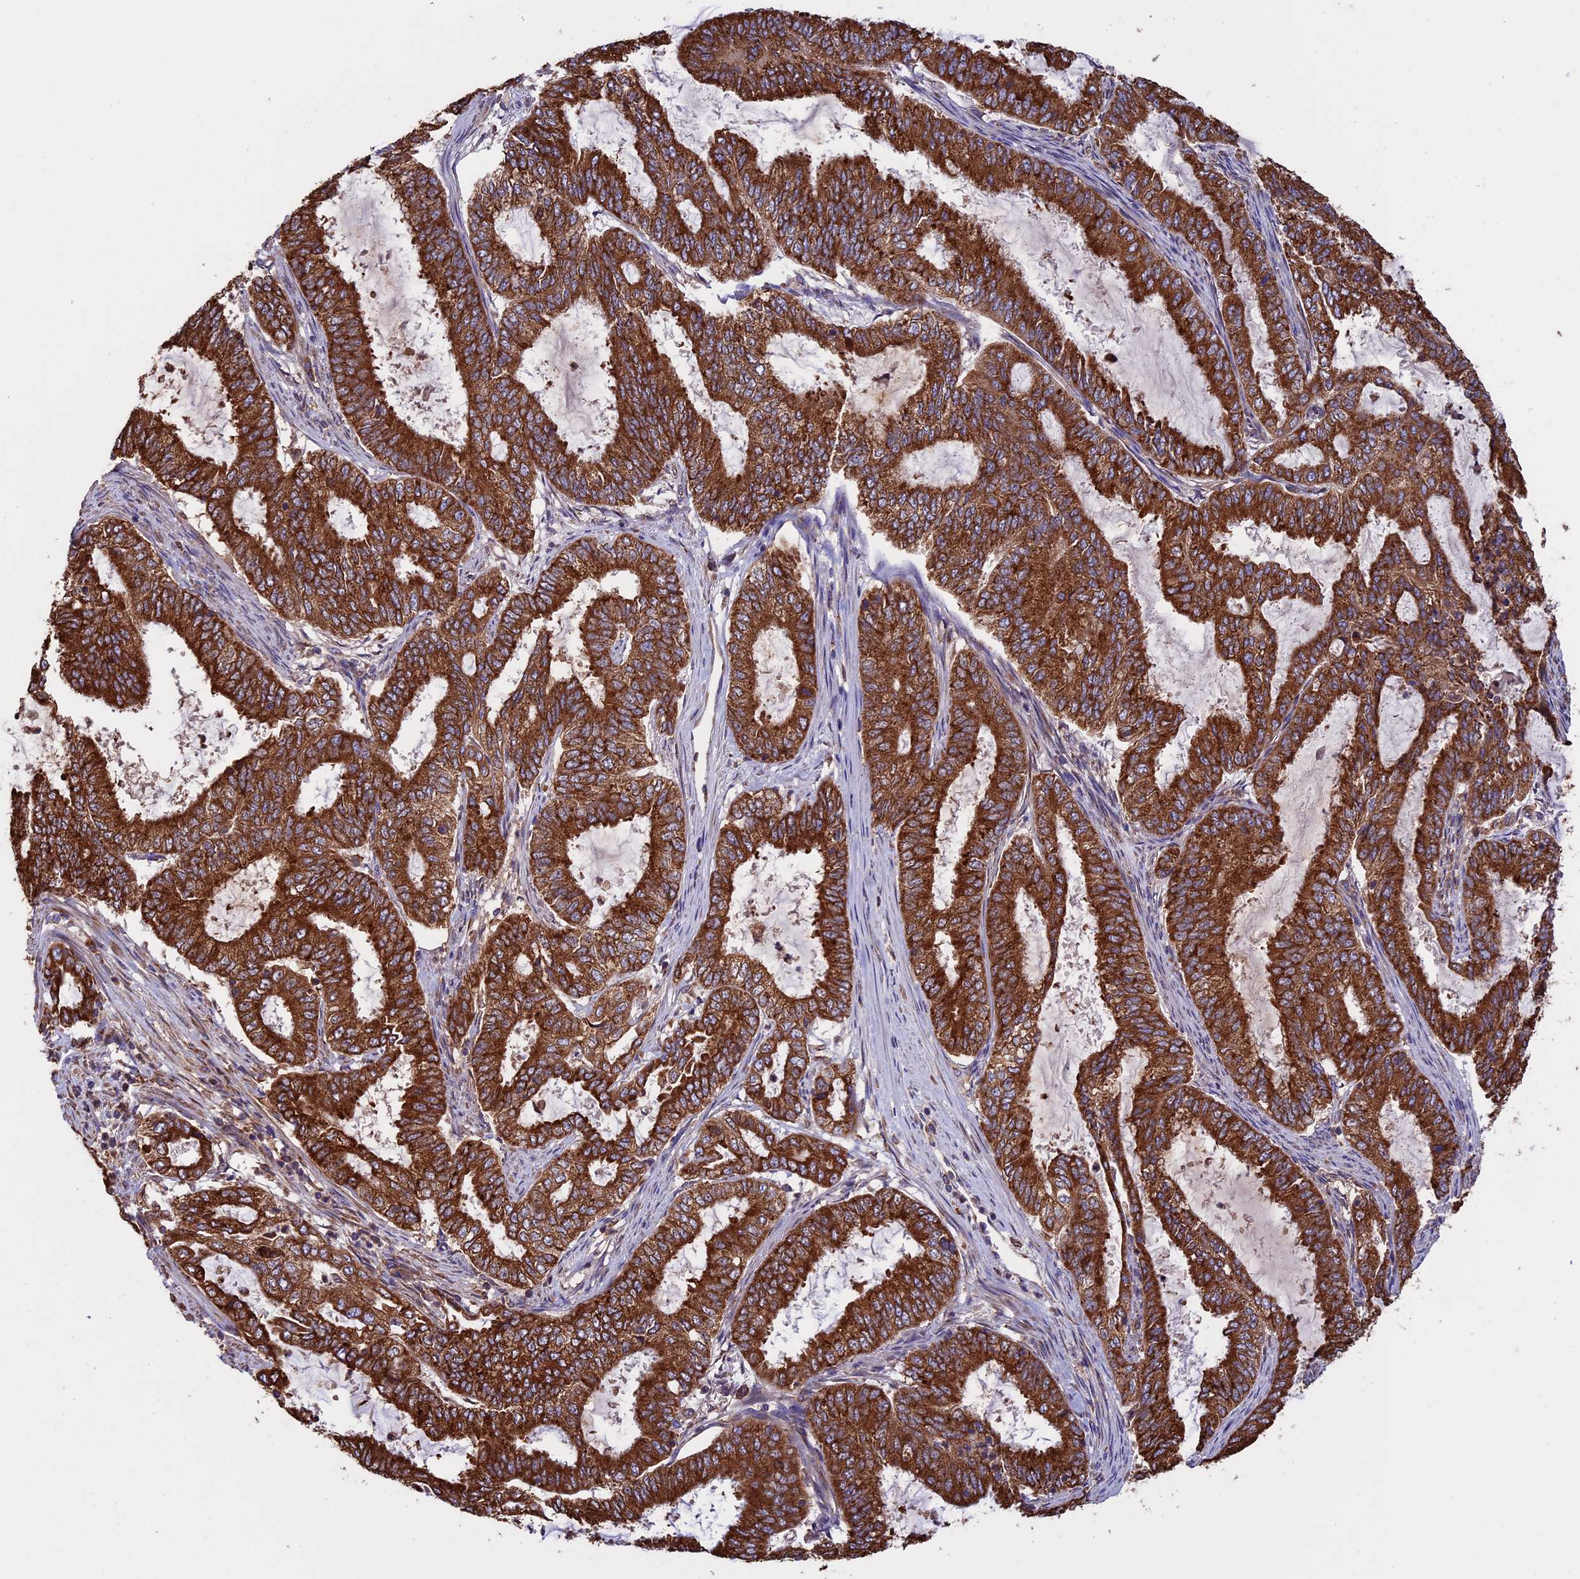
{"staining": {"intensity": "strong", "quantity": ">75%", "location": "cytoplasmic/membranous"}, "tissue": "endometrial cancer", "cell_type": "Tumor cells", "image_type": "cancer", "snomed": [{"axis": "morphology", "description": "Adenocarcinoma, NOS"}, {"axis": "topography", "description": "Endometrium"}], "caption": "The photomicrograph exhibits immunohistochemical staining of endometrial cancer. There is strong cytoplasmic/membranous positivity is appreciated in approximately >75% of tumor cells.", "gene": "BTBD3", "patient": {"sex": "female", "age": 51}}